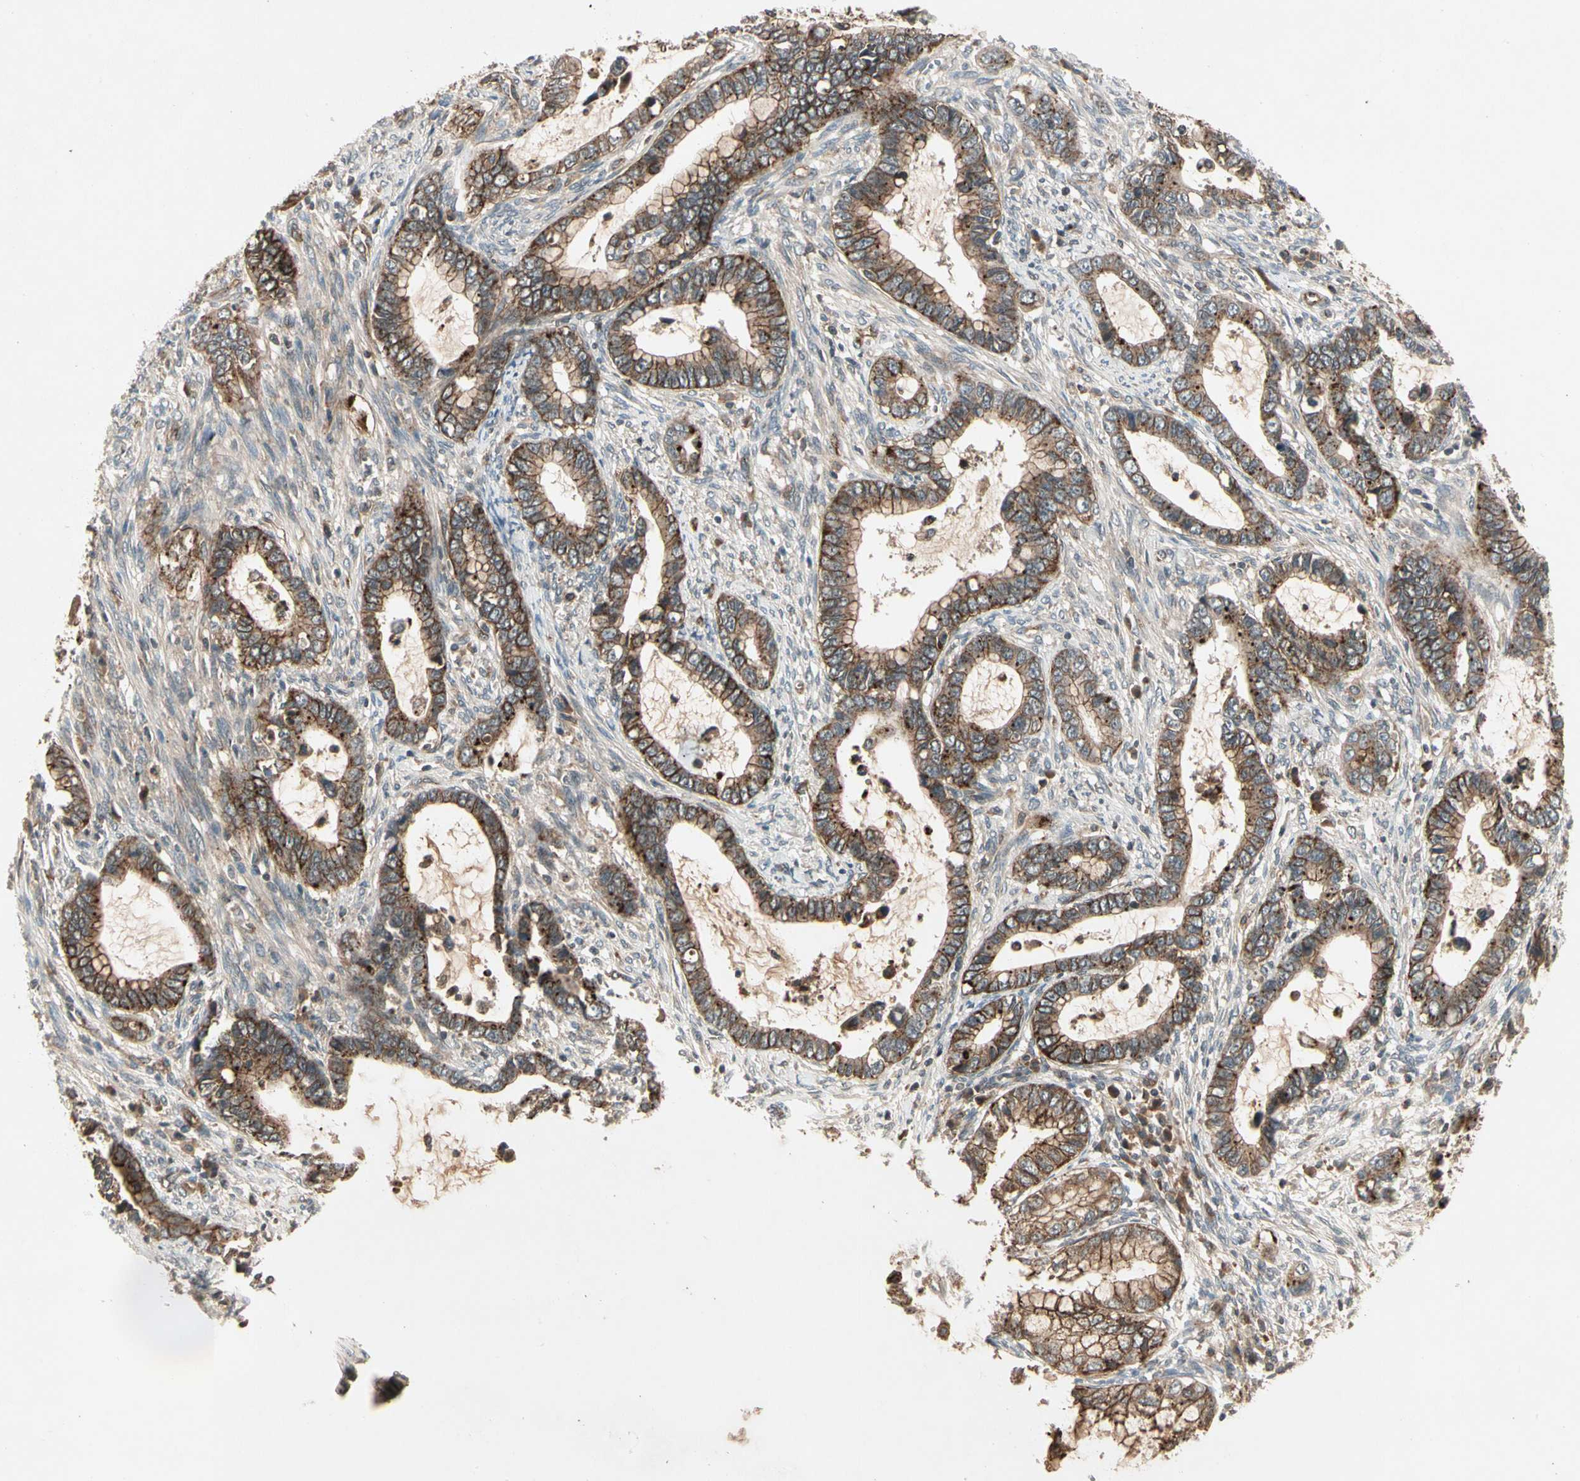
{"staining": {"intensity": "strong", "quantity": ">75%", "location": "cytoplasmic/membranous"}, "tissue": "cervical cancer", "cell_type": "Tumor cells", "image_type": "cancer", "snomed": [{"axis": "morphology", "description": "Adenocarcinoma, NOS"}, {"axis": "topography", "description": "Cervix"}], "caption": "A micrograph of cervical adenocarcinoma stained for a protein demonstrates strong cytoplasmic/membranous brown staining in tumor cells. The staining is performed using DAB brown chromogen to label protein expression. The nuclei are counter-stained blue using hematoxylin.", "gene": "FLOT1", "patient": {"sex": "female", "age": 44}}